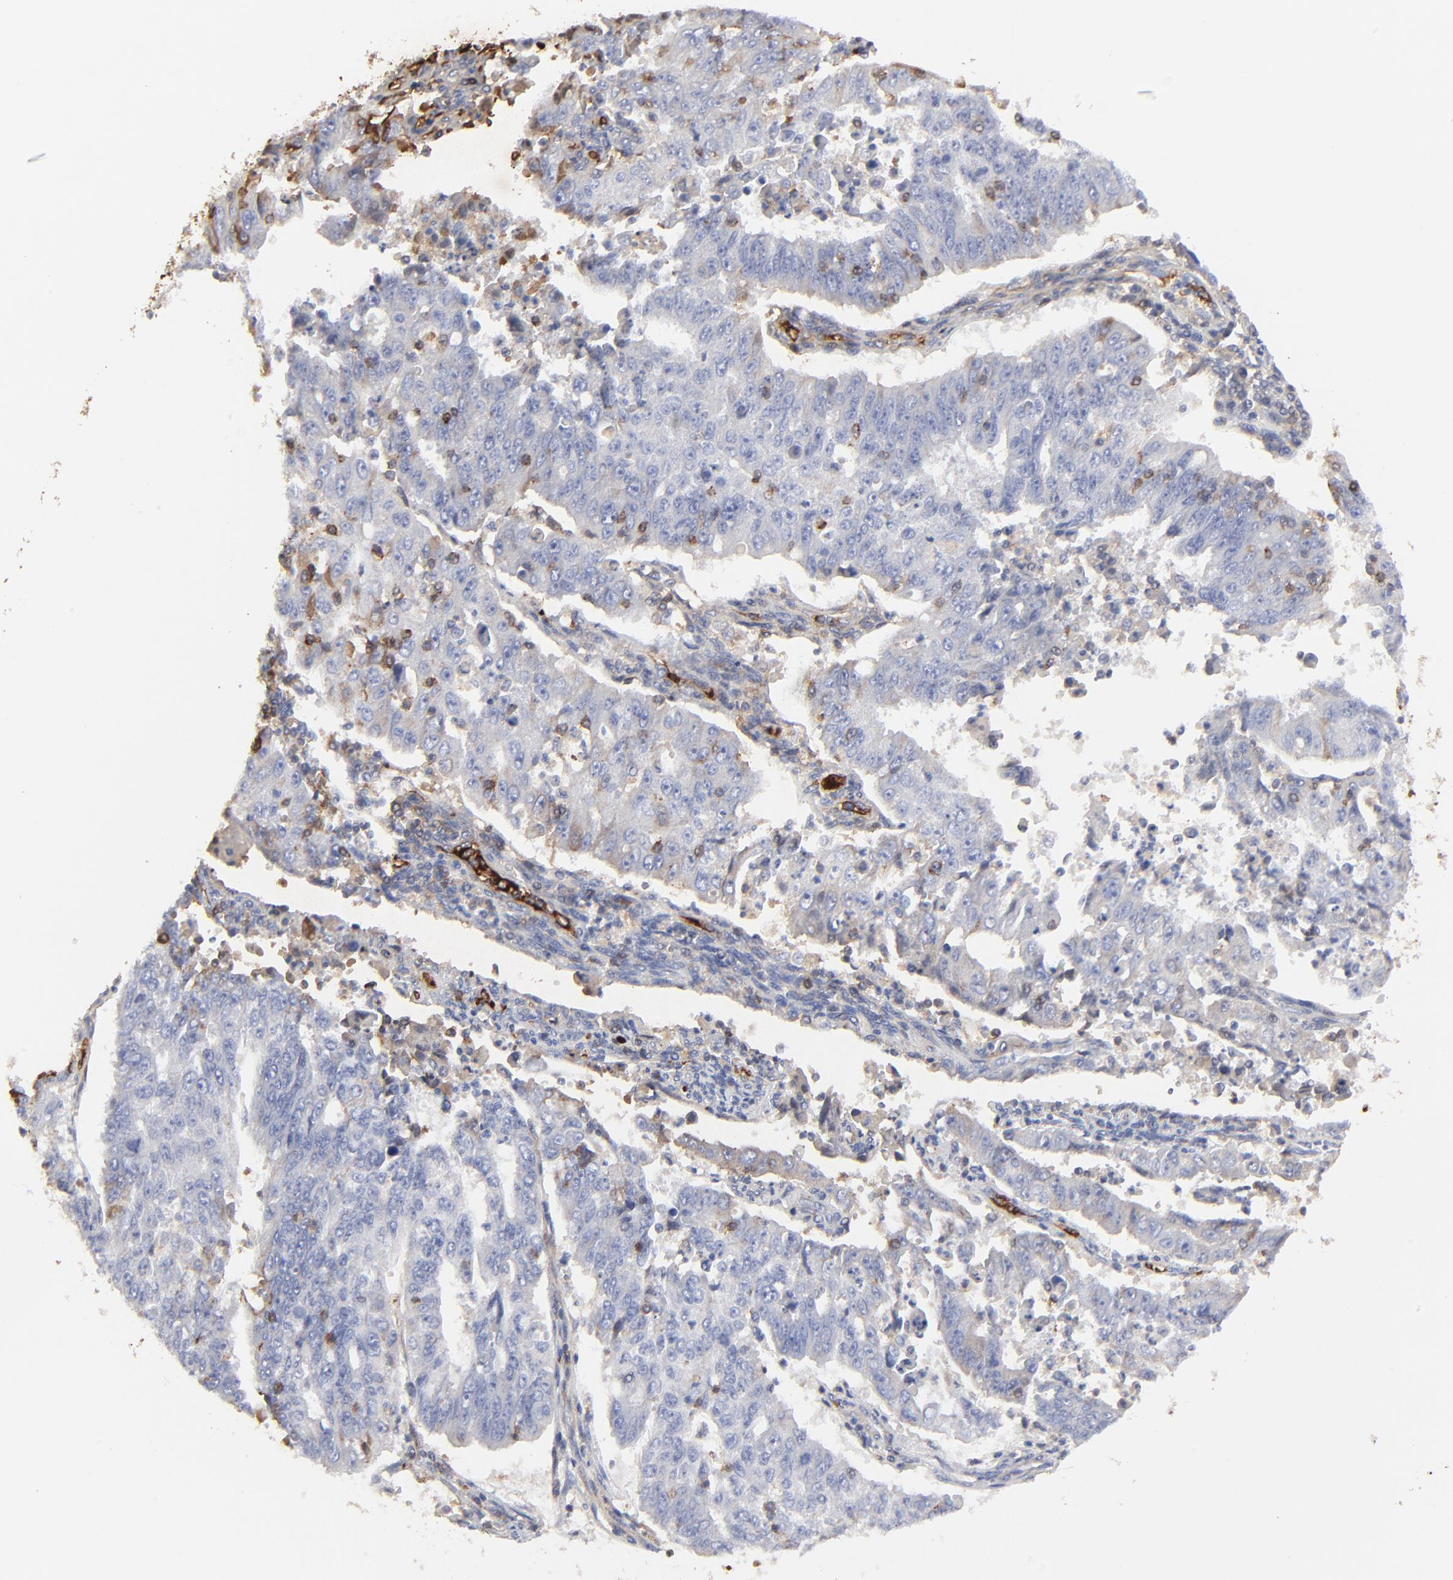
{"staining": {"intensity": "negative", "quantity": "none", "location": "none"}, "tissue": "endometrial cancer", "cell_type": "Tumor cells", "image_type": "cancer", "snomed": [{"axis": "morphology", "description": "Adenocarcinoma, NOS"}, {"axis": "topography", "description": "Endometrium"}], "caption": "Immunohistochemistry (IHC) of endometrial cancer (adenocarcinoma) reveals no positivity in tumor cells. Nuclei are stained in blue.", "gene": "PAG1", "patient": {"sex": "female", "age": 42}}